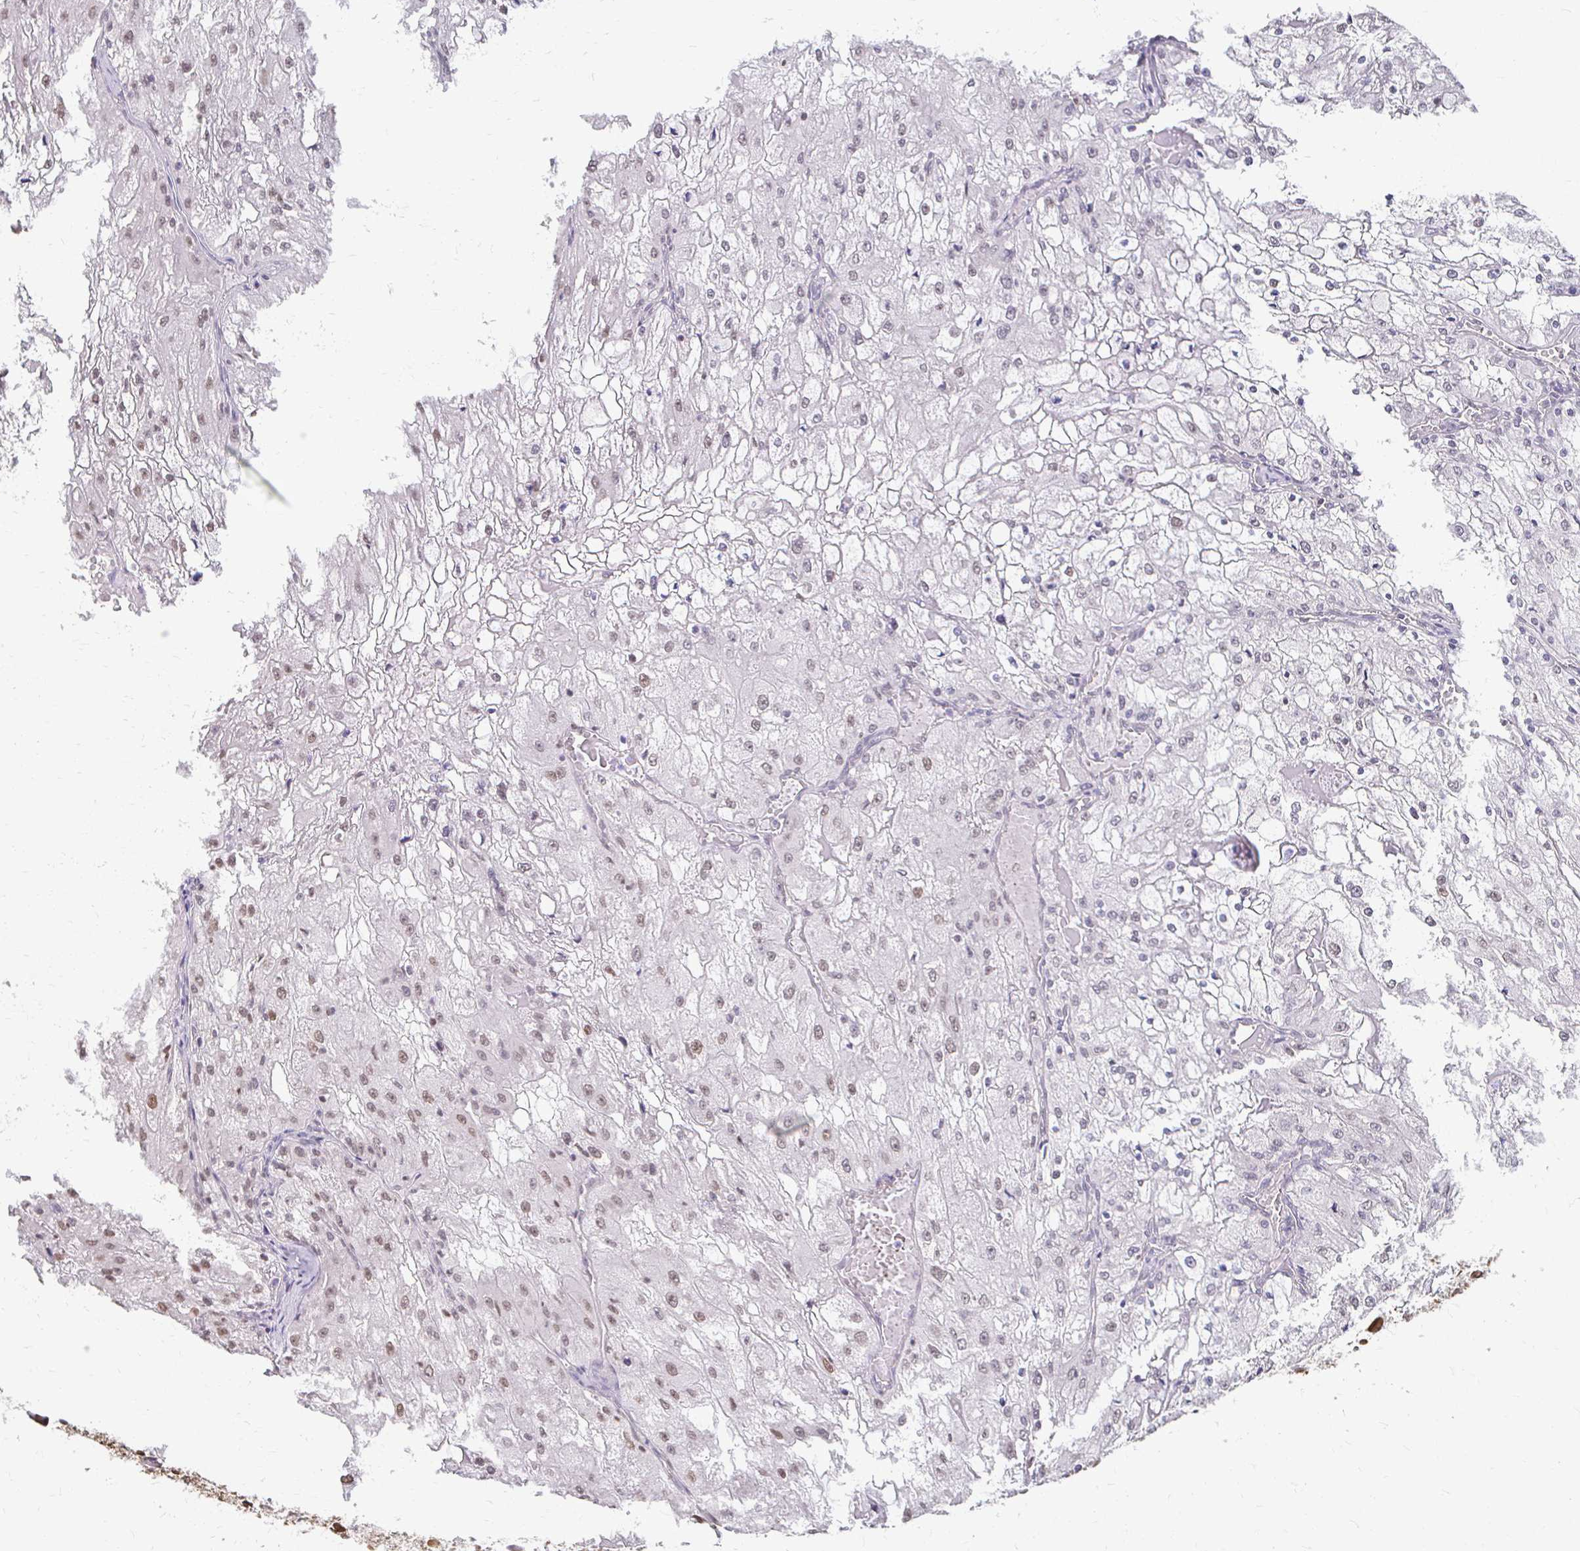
{"staining": {"intensity": "weak", "quantity": "<25%", "location": "nuclear"}, "tissue": "renal cancer", "cell_type": "Tumor cells", "image_type": "cancer", "snomed": [{"axis": "morphology", "description": "Adenocarcinoma, NOS"}, {"axis": "topography", "description": "Kidney"}], "caption": "A histopathology image of human renal adenocarcinoma is negative for staining in tumor cells.", "gene": "XPO1", "patient": {"sex": "female", "age": 74}}